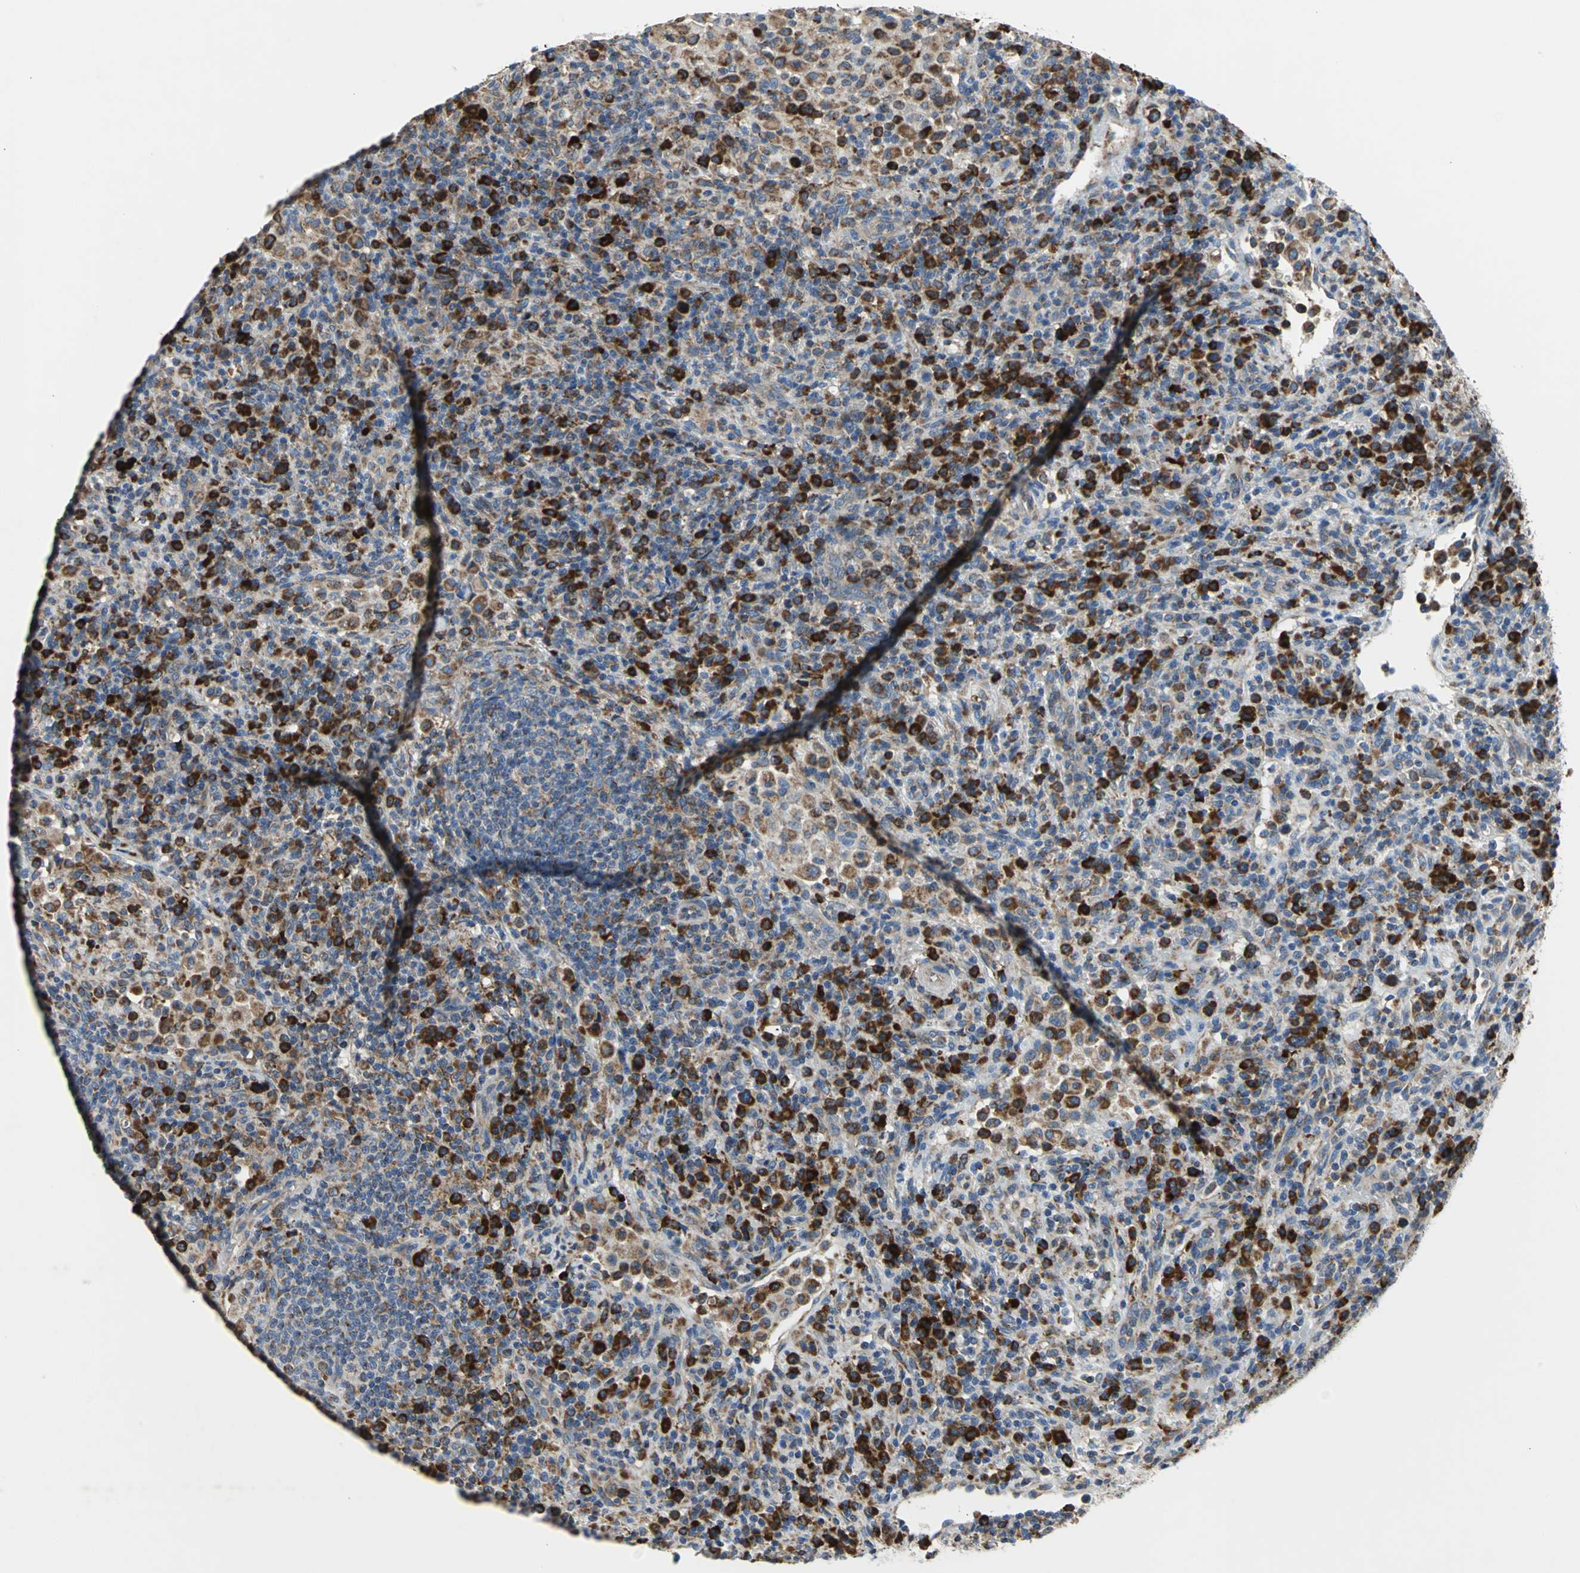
{"staining": {"intensity": "strong", "quantity": "25%-75%", "location": "cytoplasmic/membranous"}, "tissue": "lymphoma", "cell_type": "Tumor cells", "image_type": "cancer", "snomed": [{"axis": "morphology", "description": "Hodgkin's disease, NOS"}, {"axis": "topography", "description": "Lymph node"}], "caption": "DAB (3,3'-diaminobenzidine) immunohistochemical staining of human Hodgkin's disease demonstrates strong cytoplasmic/membranous protein expression in approximately 25%-75% of tumor cells. Using DAB (3,3'-diaminobenzidine) (brown) and hematoxylin (blue) stains, captured at high magnification using brightfield microscopy.", "gene": "TULP4", "patient": {"sex": "male", "age": 65}}